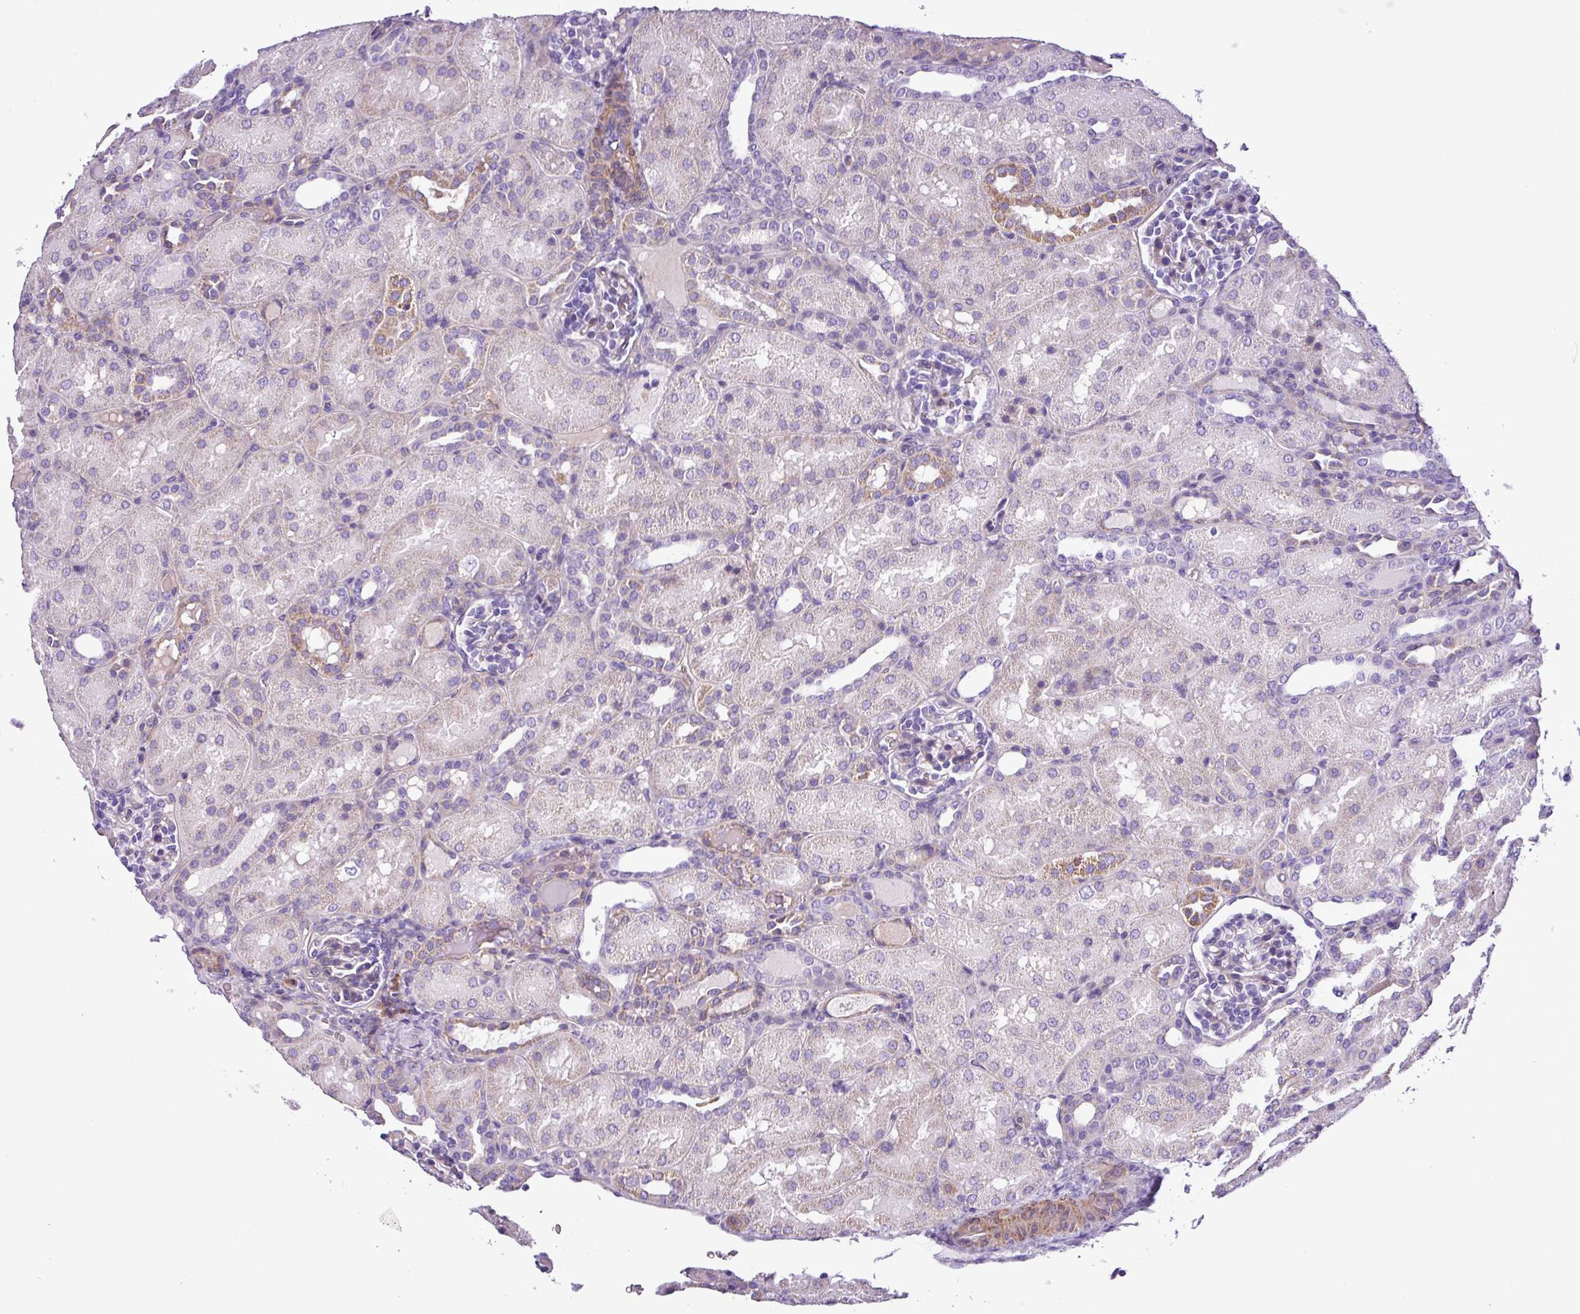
{"staining": {"intensity": "negative", "quantity": "none", "location": "none"}, "tissue": "kidney", "cell_type": "Cells in glomeruli", "image_type": "normal", "snomed": [{"axis": "morphology", "description": "Normal tissue, NOS"}, {"axis": "topography", "description": "Kidney"}], "caption": "Micrograph shows no significant protein positivity in cells in glomeruli of benign kidney. Nuclei are stained in blue.", "gene": "C11orf91", "patient": {"sex": "male", "age": 1}}